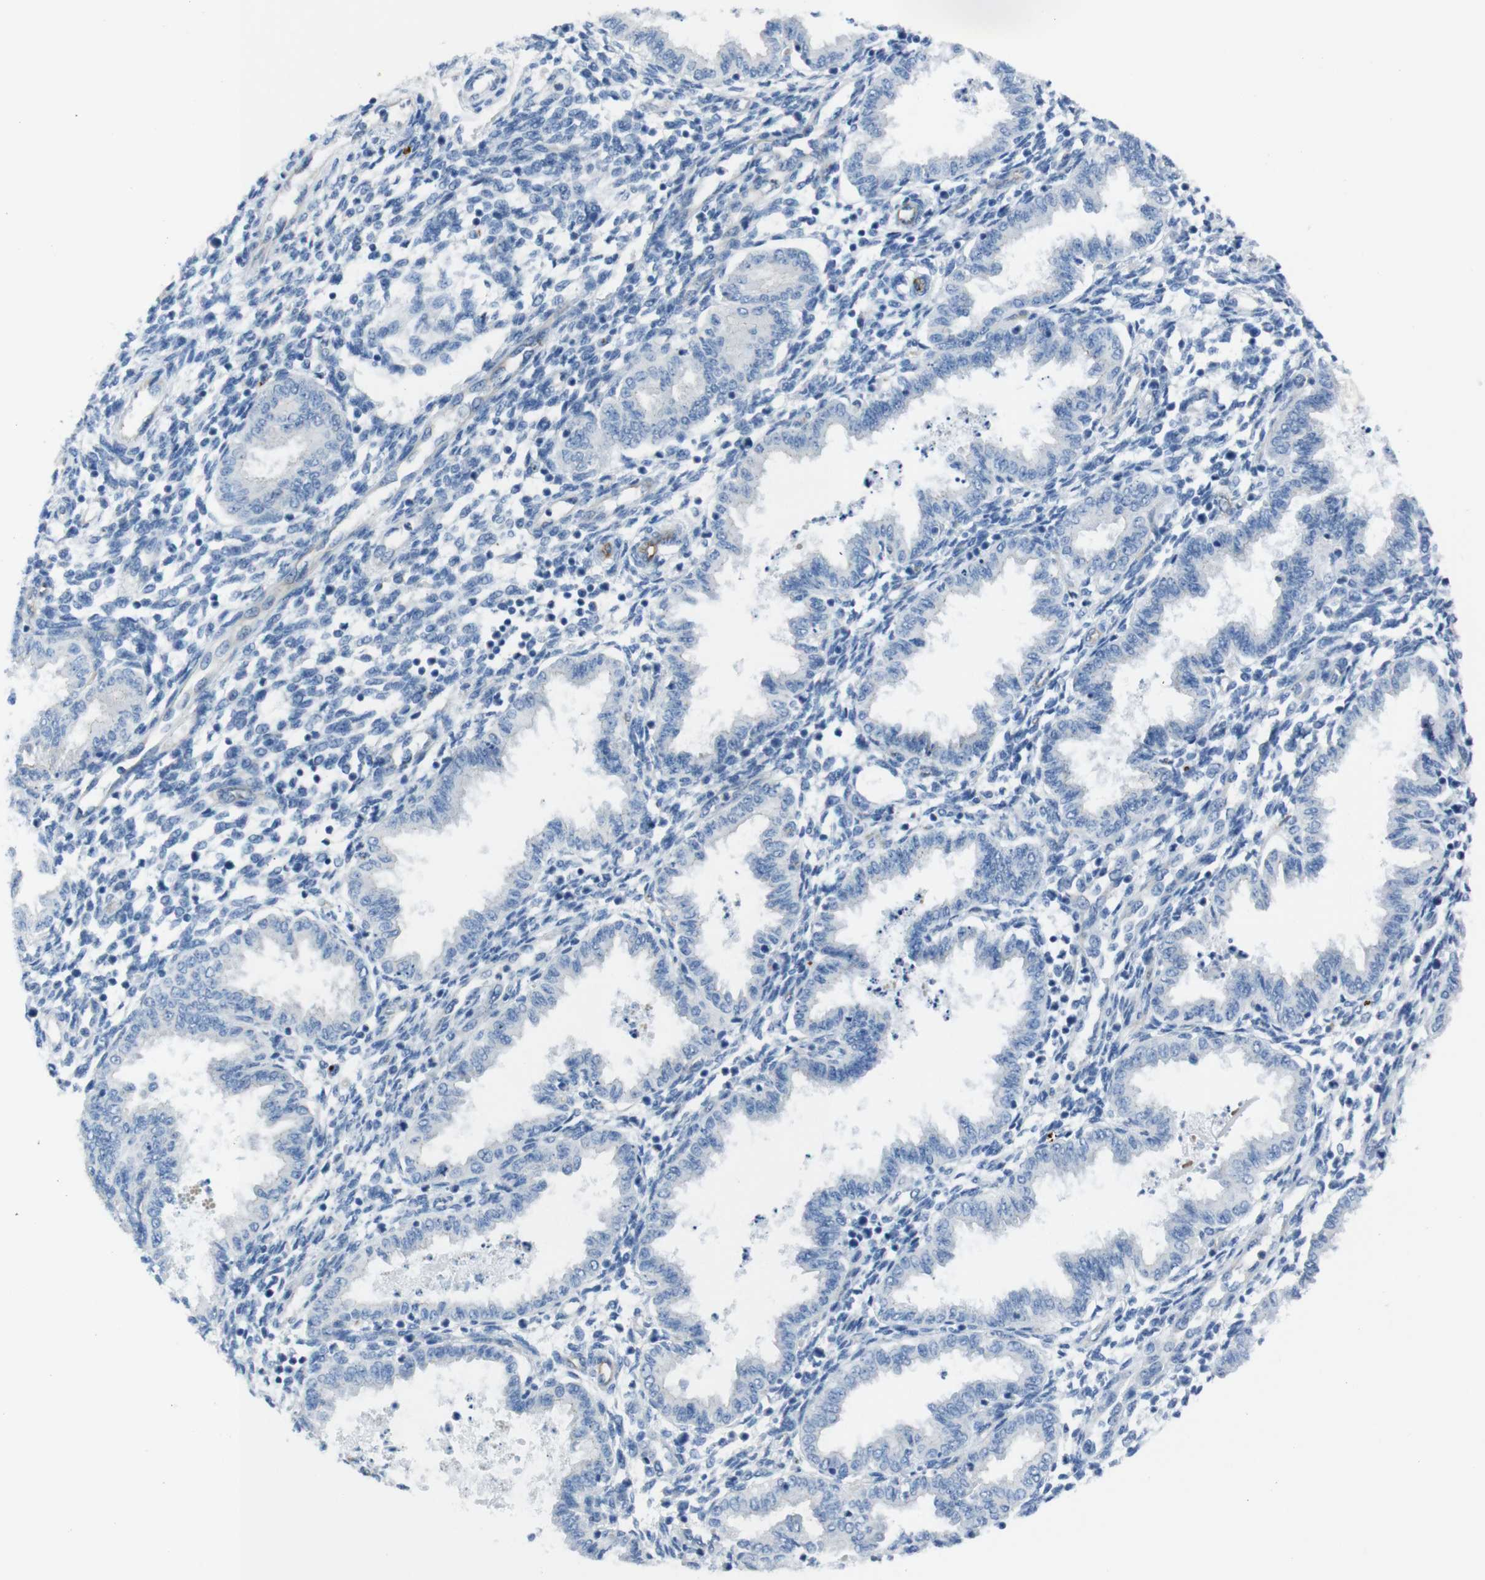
{"staining": {"intensity": "negative", "quantity": "none", "location": "none"}, "tissue": "endometrium", "cell_type": "Cells in endometrial stroma", "image_type": "normal", "snomed": [{"axis": "morphology", "description": "Normal tissue, NOS"}, {"axis": "topography", "description": "Endometrium"}], "caption": "The image demonstrates no staining of cells in endometrial stroma in unremarkable endometrium.", "gene": "HSPA12B", "patient": {"sex": "female", "age": 33}}